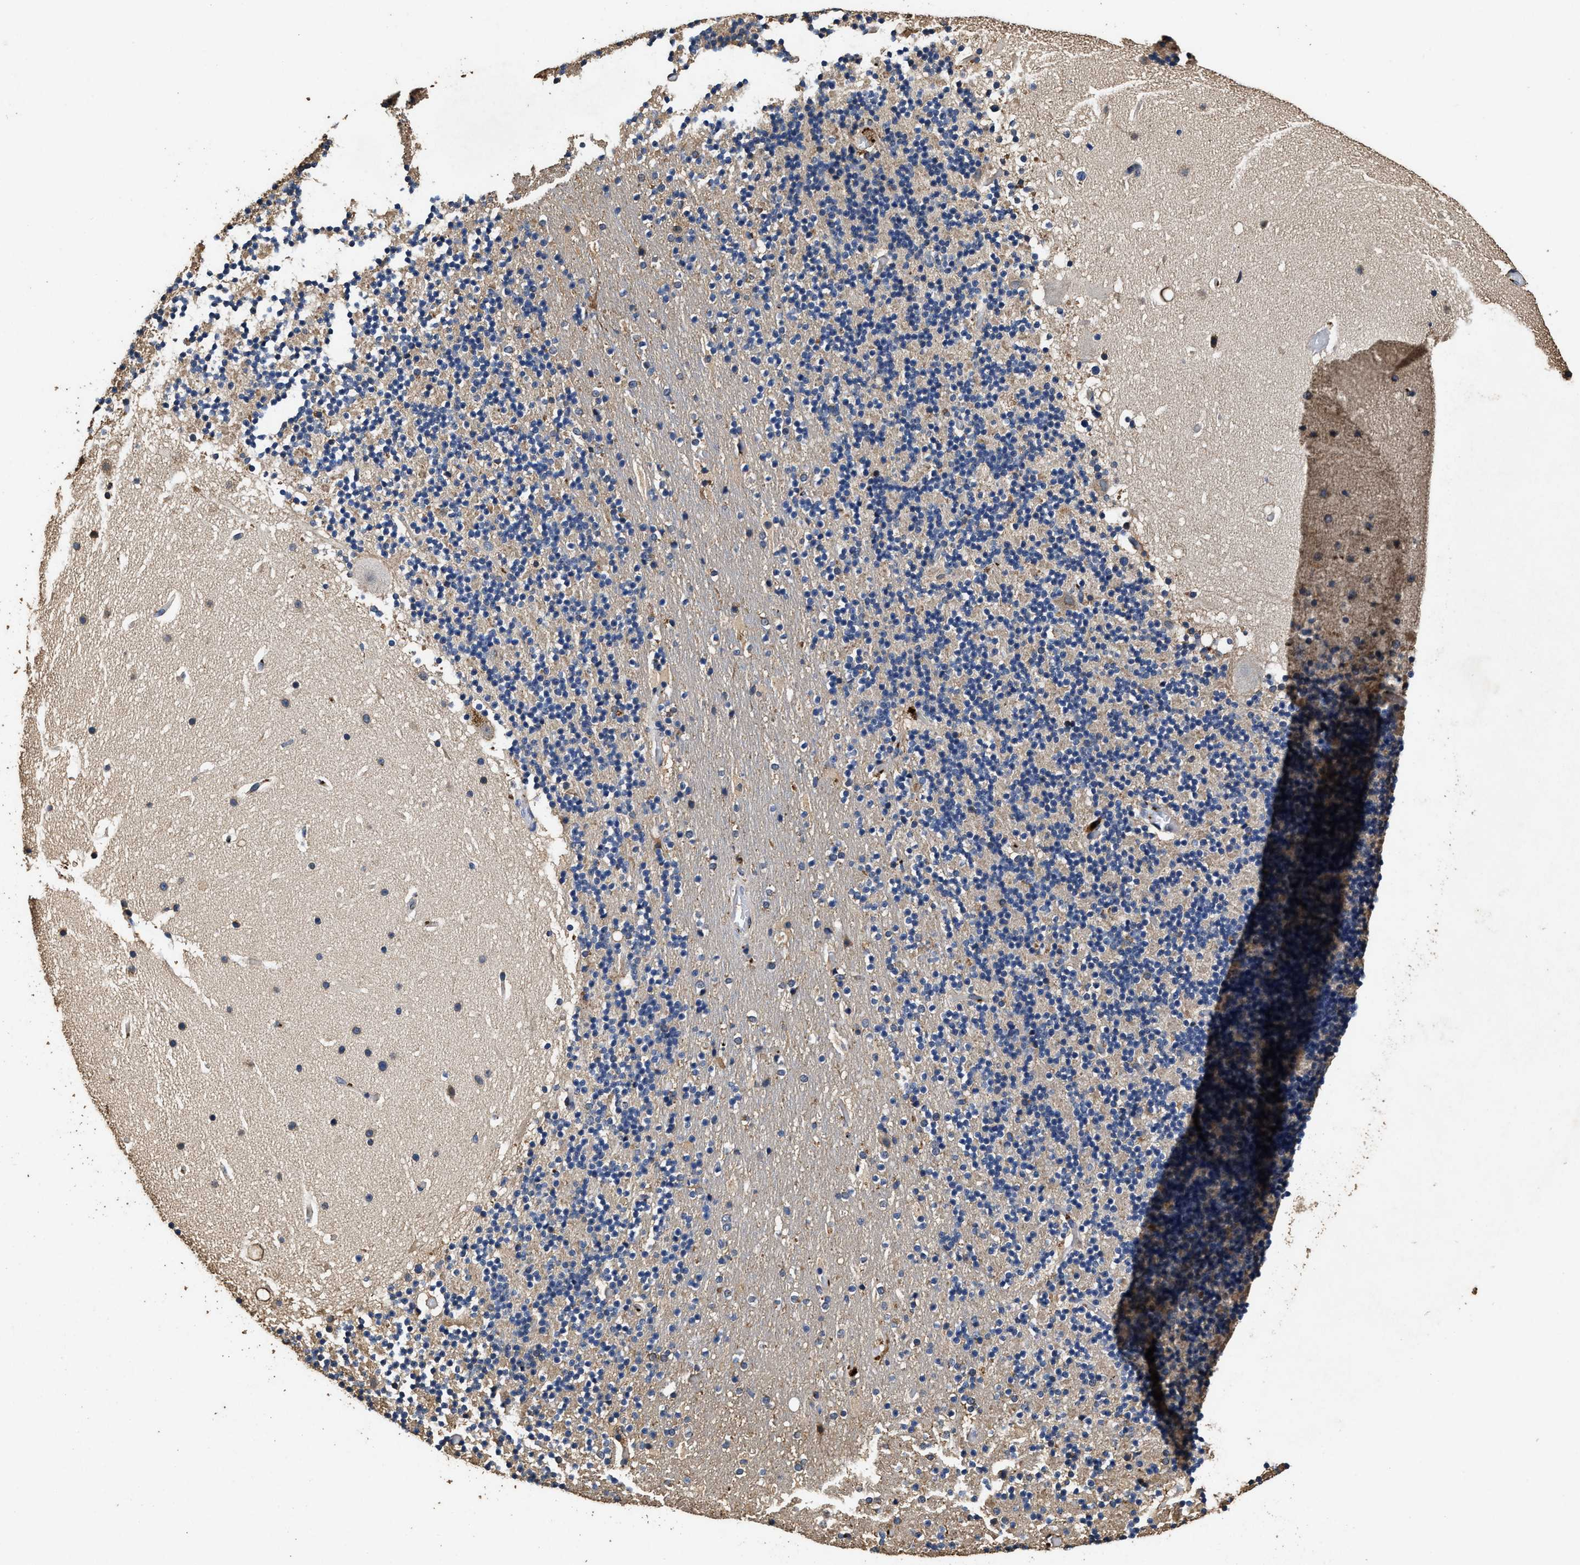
{"staining": {"intensity": "negative", "quantity": "none", "location": "none"}, "tissue": "cerebellum", "cell_type": "Cells in granular layer", "image_type": "normal", "snomed": [{"axis": "morphology", "description": "Normal tissue, NOS"}, {"axis": "topography", "description": "Cerebellum"}], "caption": "This histopathology image is of unremarkable cerebellum stained with immunohistochemistry to label a protein in brown with the nuclei are counter-stained blue. There is no expression in cells in granular layer.", "gene": "TPST2", "patient": {"sex": "male", "age": 57}}